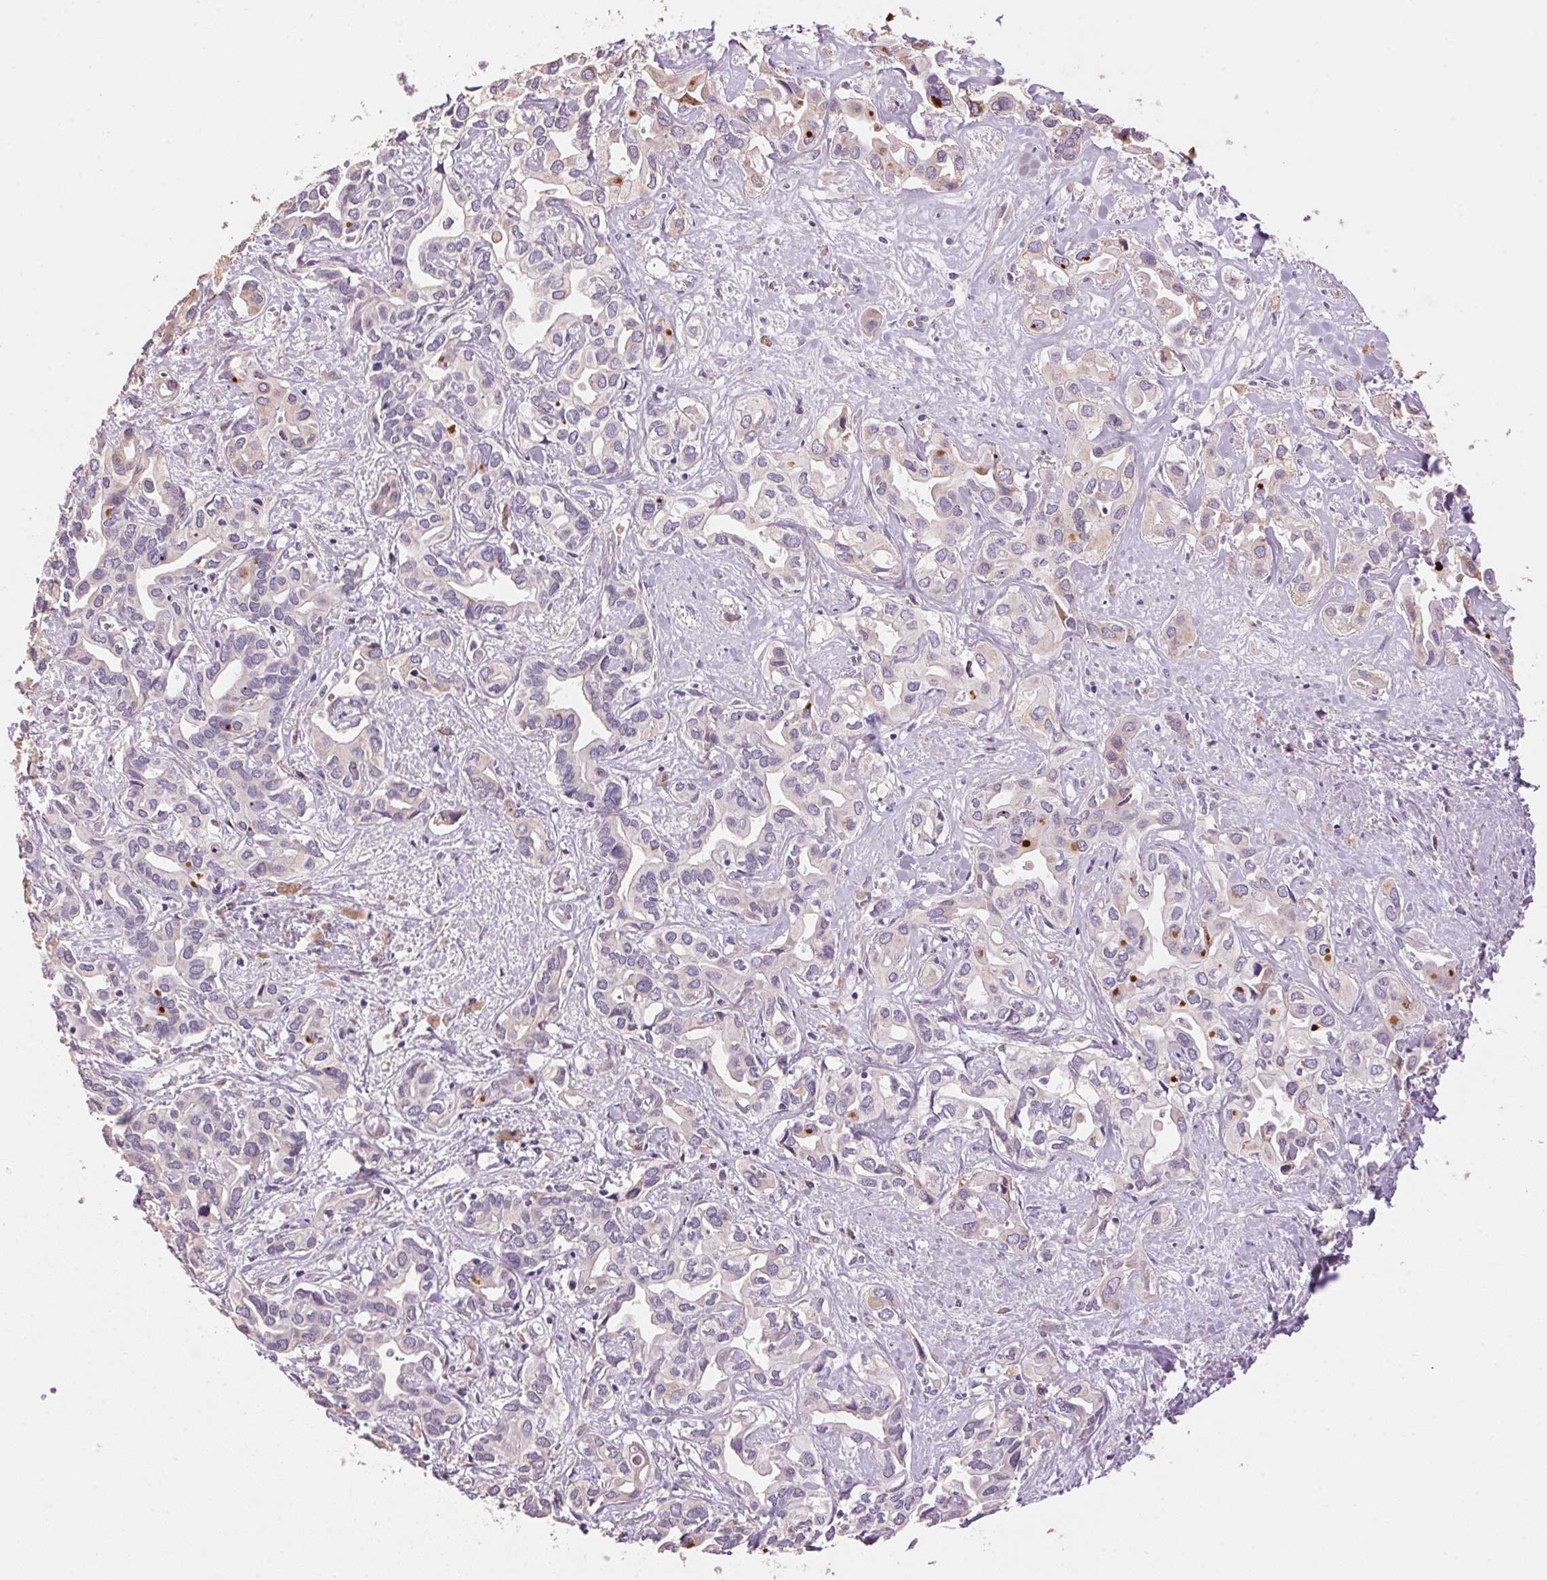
{"staining": {"intensity": "negative", "quantity": "none", "location": "none"}, "tissue": "liver cancer", "cell_type": "Tumor cells", "image_type": "cancer", "snomed": [{"axis": "morphology", "description": "Cholangiocarcinoma"}, {"axis": "topography", "description": "Liver"}], "caption": "An image of liver cancer (cholangiocarcinoma) stained for a protein shows no brown staining in tumor cells.", "gene": "LYZL6", "patient": {"sex": "female", "age": 64}}